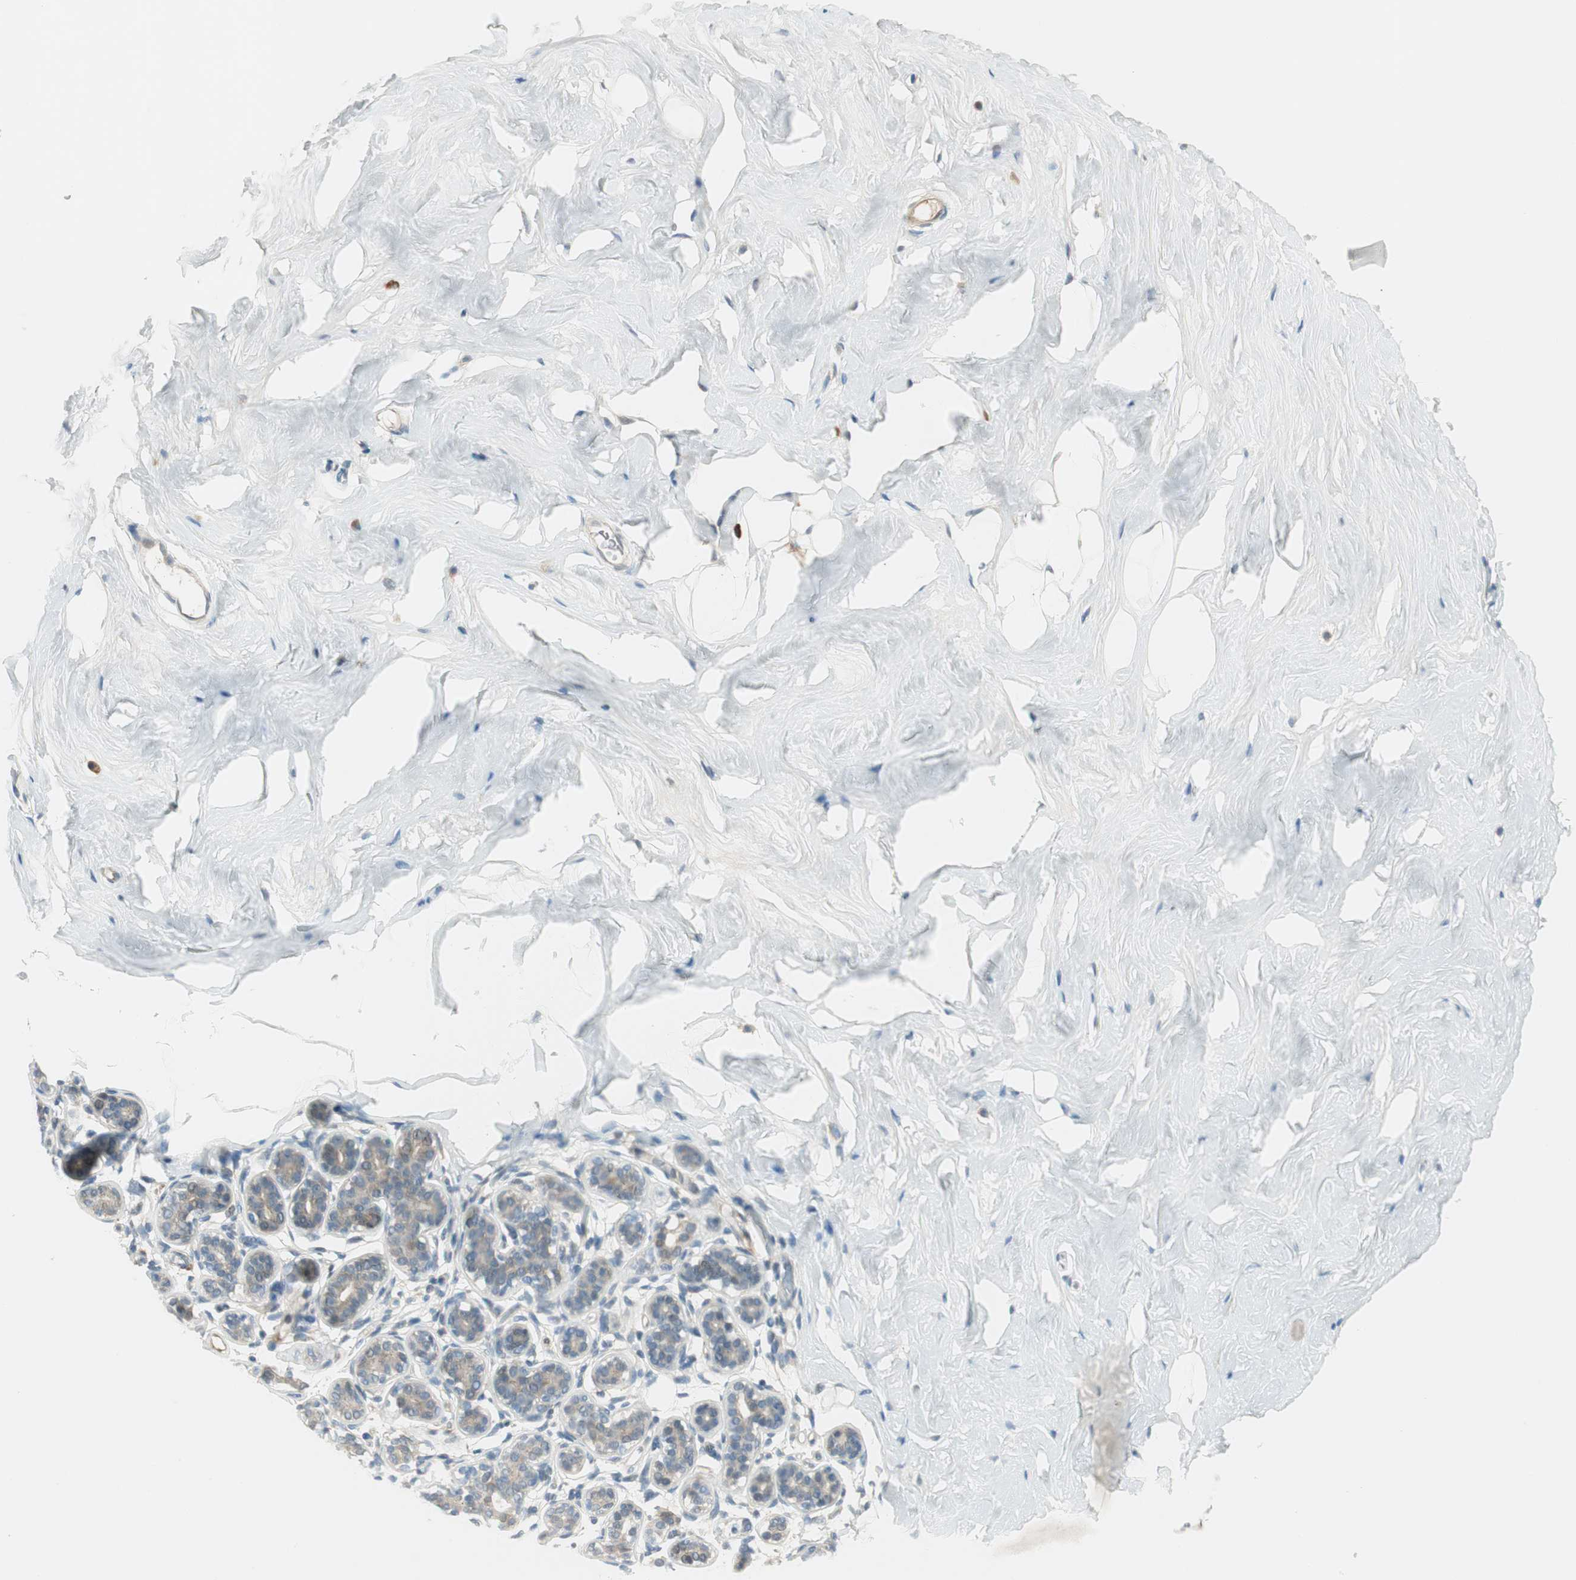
{"staining": {"intensity": "negative", "quantity": "none", "location": "none"}, "tissue": "breast", "cell_type": "Adipocytes", "image_type": "normal", "snomed": [{"axis": "morphology", "description": "Normal tissue, NOS"}, {"axis": "topography", "description": "Breast"}], "caption": "High power microscopy photomicrograph of an immunohistochemistry (IHC) image of unremarkable breast, revealing no significant staining in adipocytes.", "gene": "PCDHB15", "patient": {"sex": "female", "age": 75}}